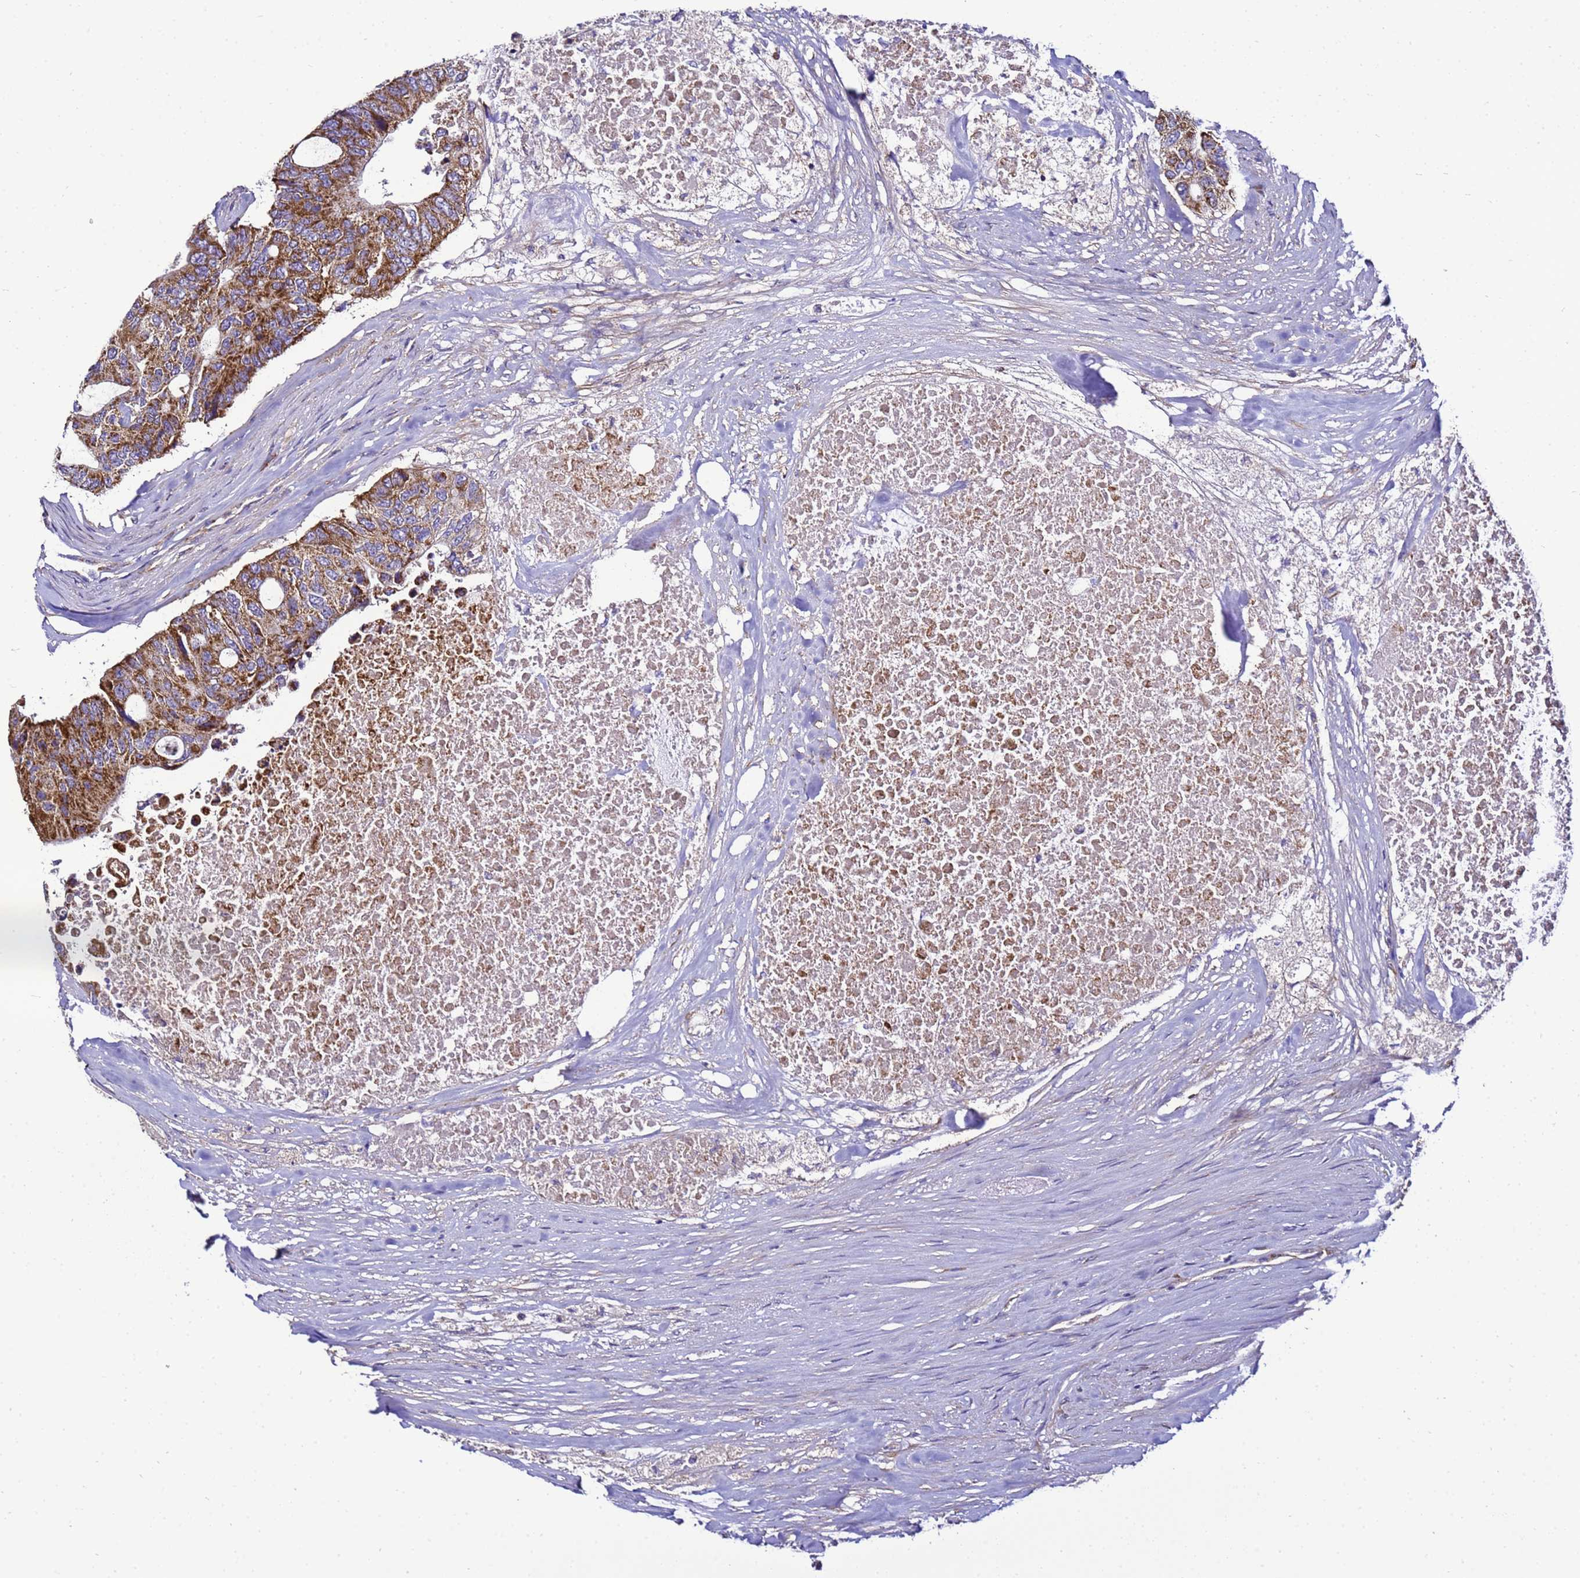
{"staining": {"intensity": "strong", "quantity": ">75%", "location": "cytoplasmic/membranous"}, "tissue": "colorectal cancer", "cell_type": "Tumor cells", "image_type": "cancer", "snomed": [{"axis": "morphology", "description": "Adenocarcinoma, NOS"}, {"axis": "topography", "description": "Colon"}], "caption": "Adenocarcinoma (colorectal) was stained to show a protein in brown. There is high levels of strong cytoplasmic/membranous positivity in about >75% of tumor cells. The protein of interest is shown in brown color, while the nuclei are stained blue.", "gene": "HIGD2A", "patient": {"sex": "male", "age": 71}}